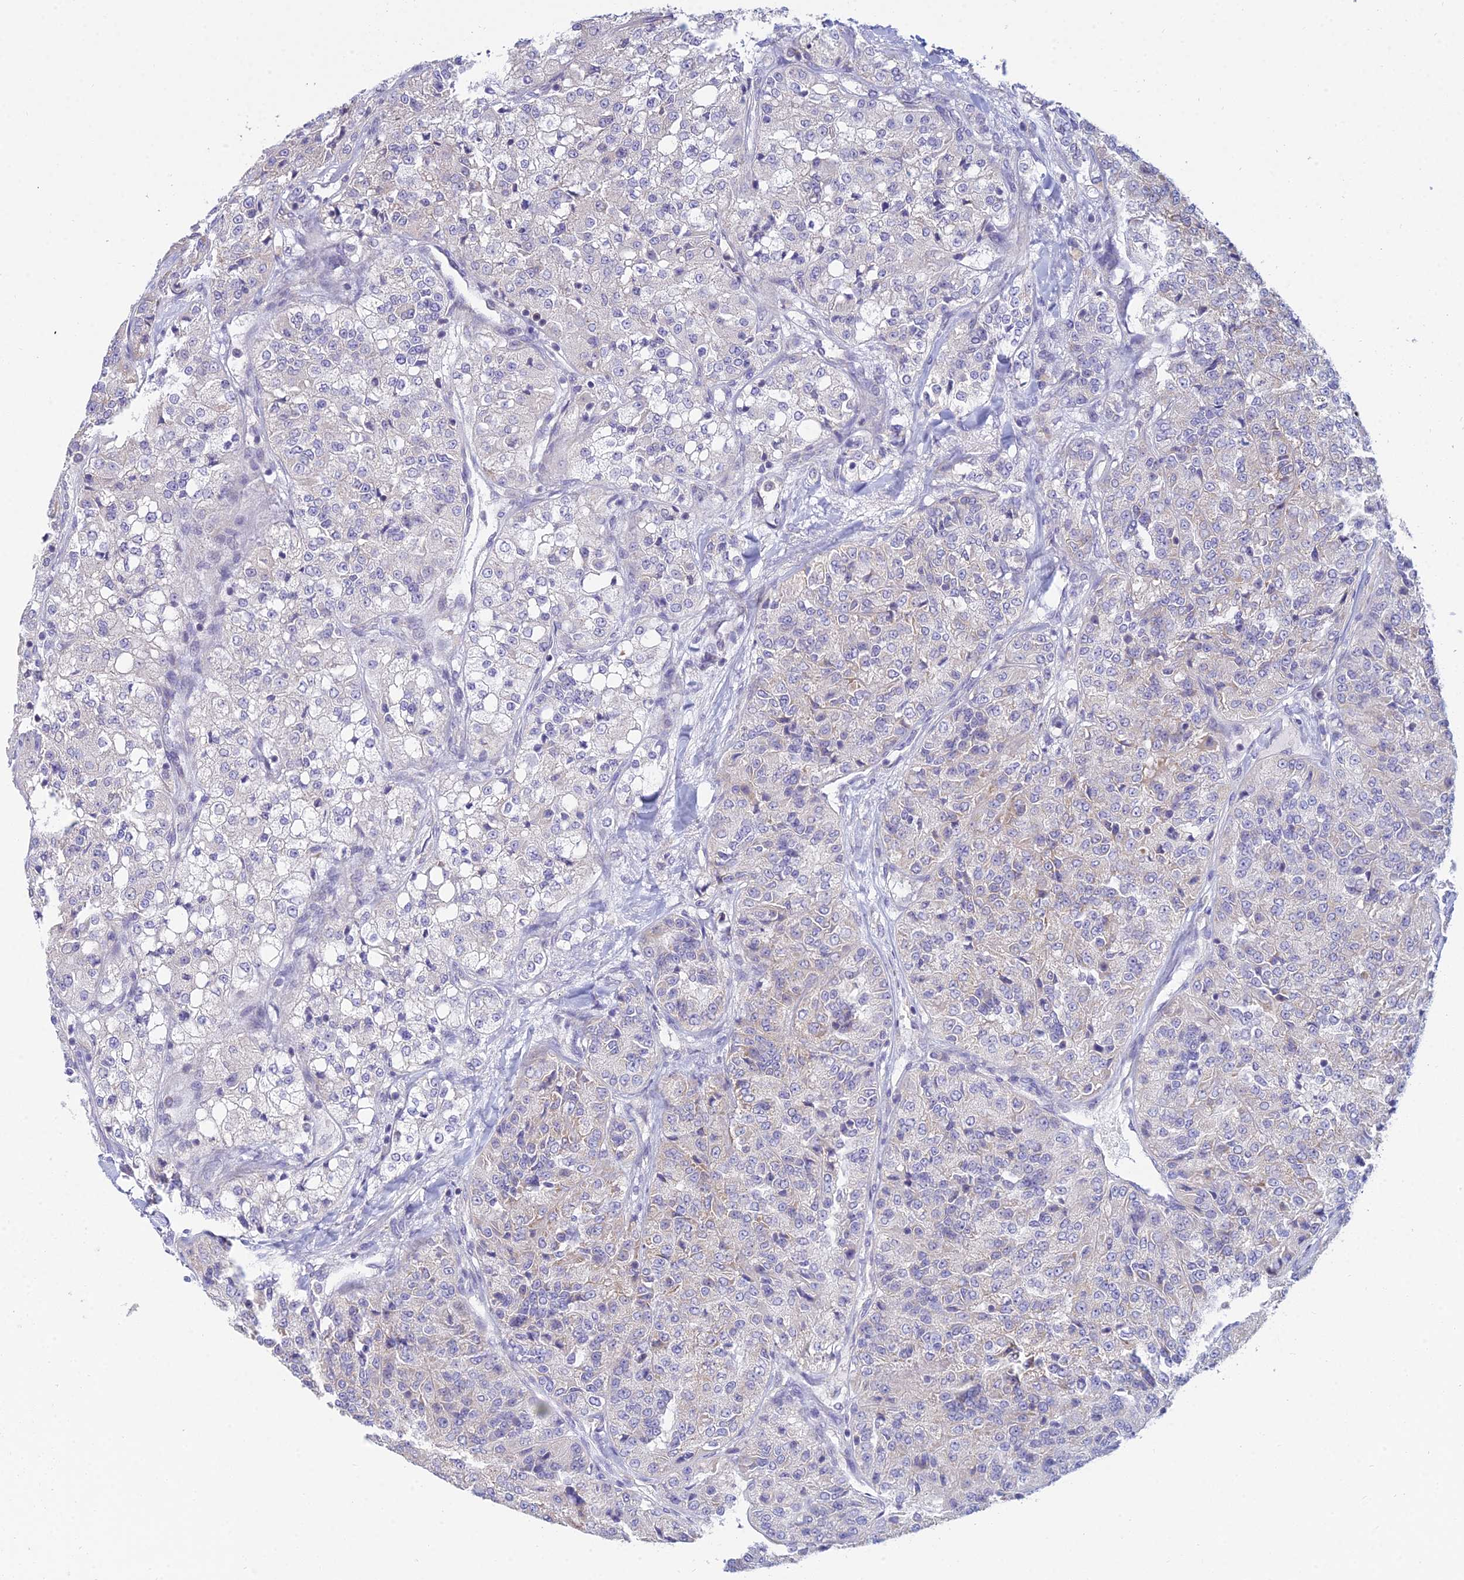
{"staining": {"intensity": "weak", "quantity": "<25%", "location": "cytoplasmic/membranous"}, "tissue": "renal cancer", "cell_type": "Tumor cells", "image_type": "cancer", "snomed": [{"axis": "morphology", "description": "Adenocarcinoma, NOS"}, {"axis": "topography", "description": "Kidney"}], "caption": "Tumor cells show no significant expression in renal cancer.", "gene": "CFAP206", "patient": {"sex": "female", "age": 63}}